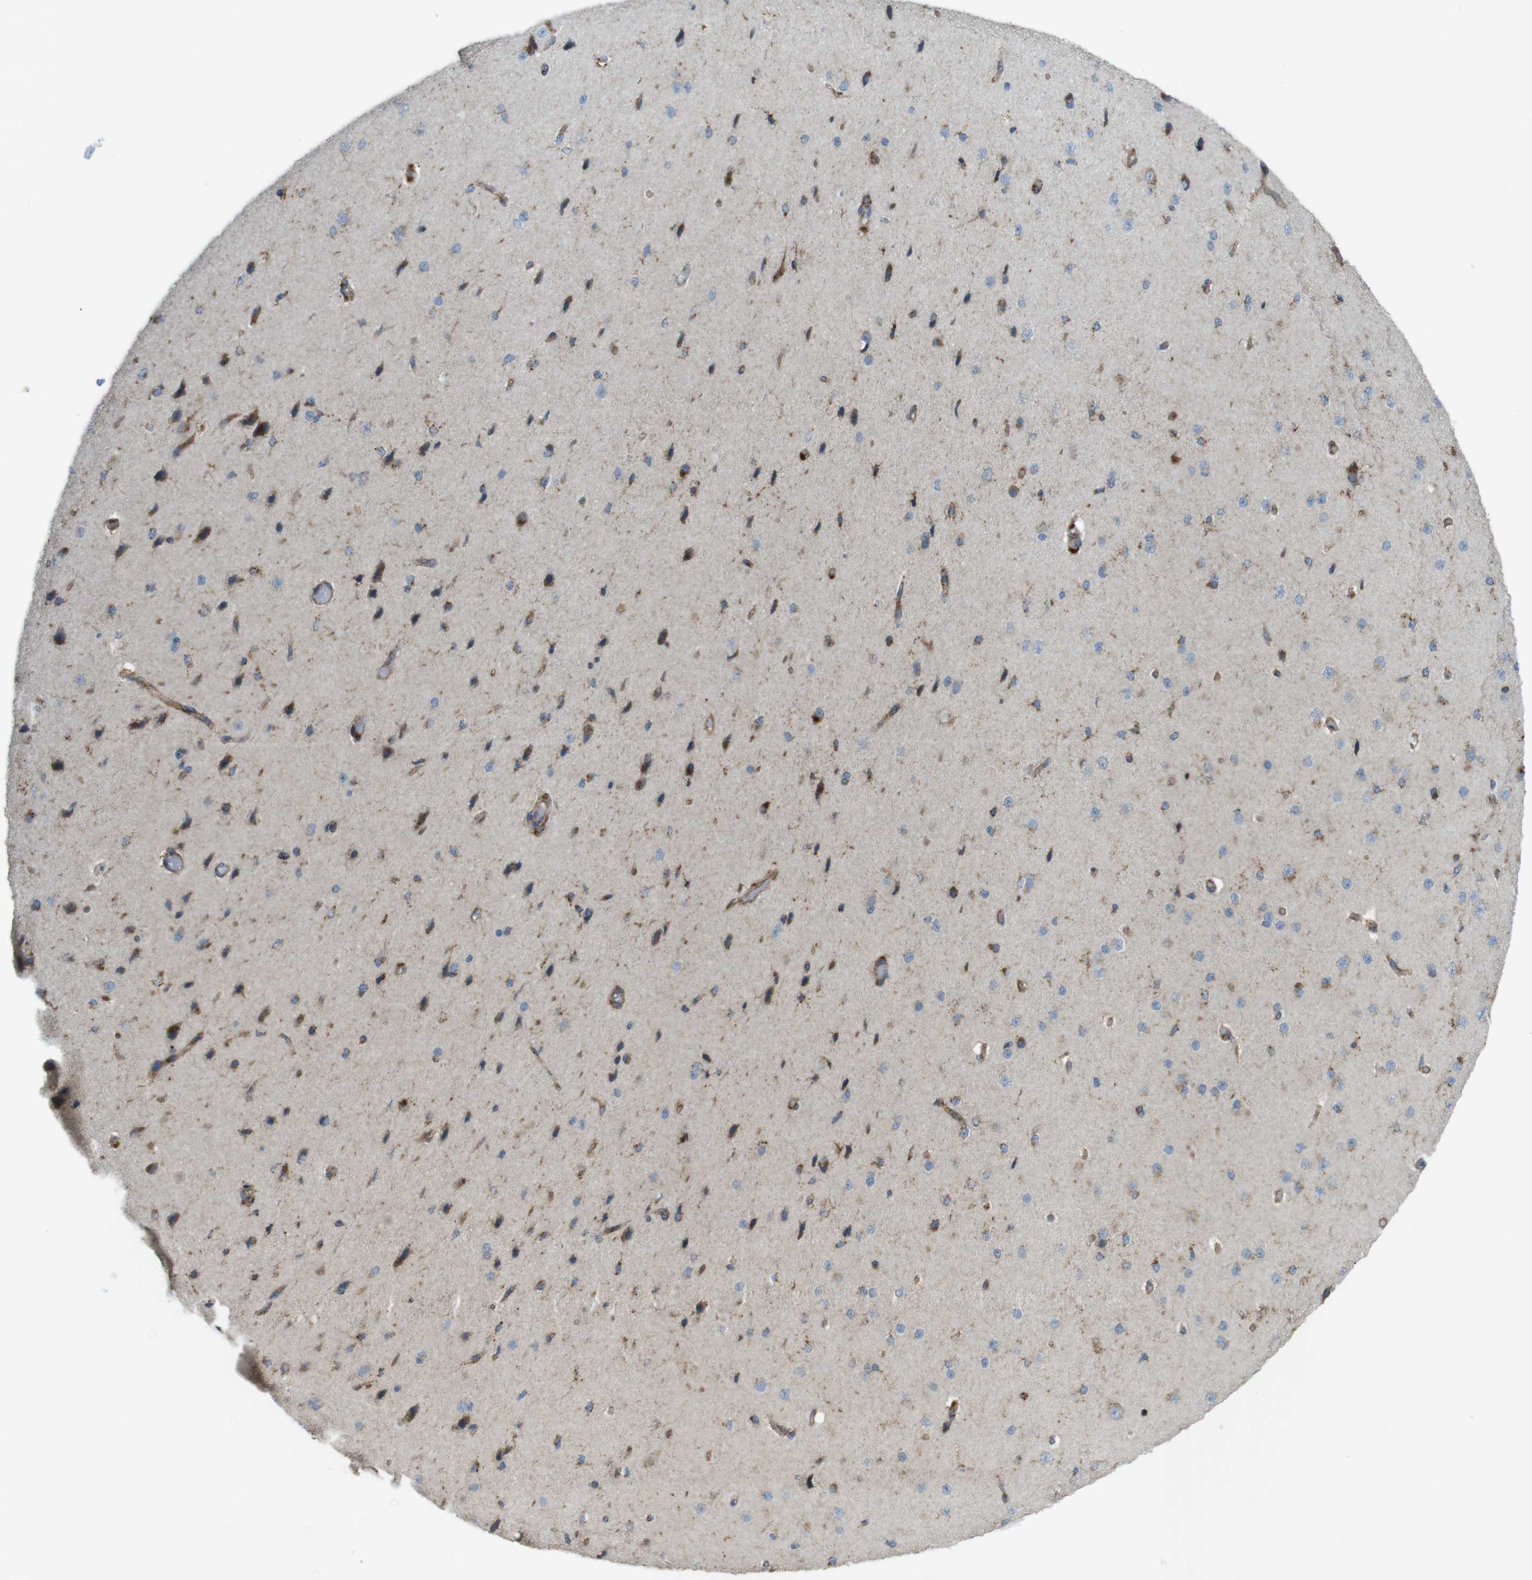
{"staining": {"intensity": "moderate", "quantity": ">75%", "location": "cytoplasmic/membranous"}, "tissue": "cerebral cortex", "cell_type": "Endothelial cells", "image_type": "normal", "snomed": [{"axis": "morphology", "description": "Normal tissue, NOS"}, {"axis": "morphology", "description": "Developmental malformation"}, {"axis": "topography", "description": "Cerebral cortex"}], "caption": "Cerebral cortex was stained to show a protein in brown. There is medium levels of moderate cytoplasmic/membranous expression in approximately >75% of endothelial cells. The protein of interest is stained brown, and the nuclei are stained in blue (DAB (3,3'-diaminobenzidine) IHC with brightfield microscopy, high magnification).", "gene": "LAMP1", "patient": {"sex": "female", "age": 30}}